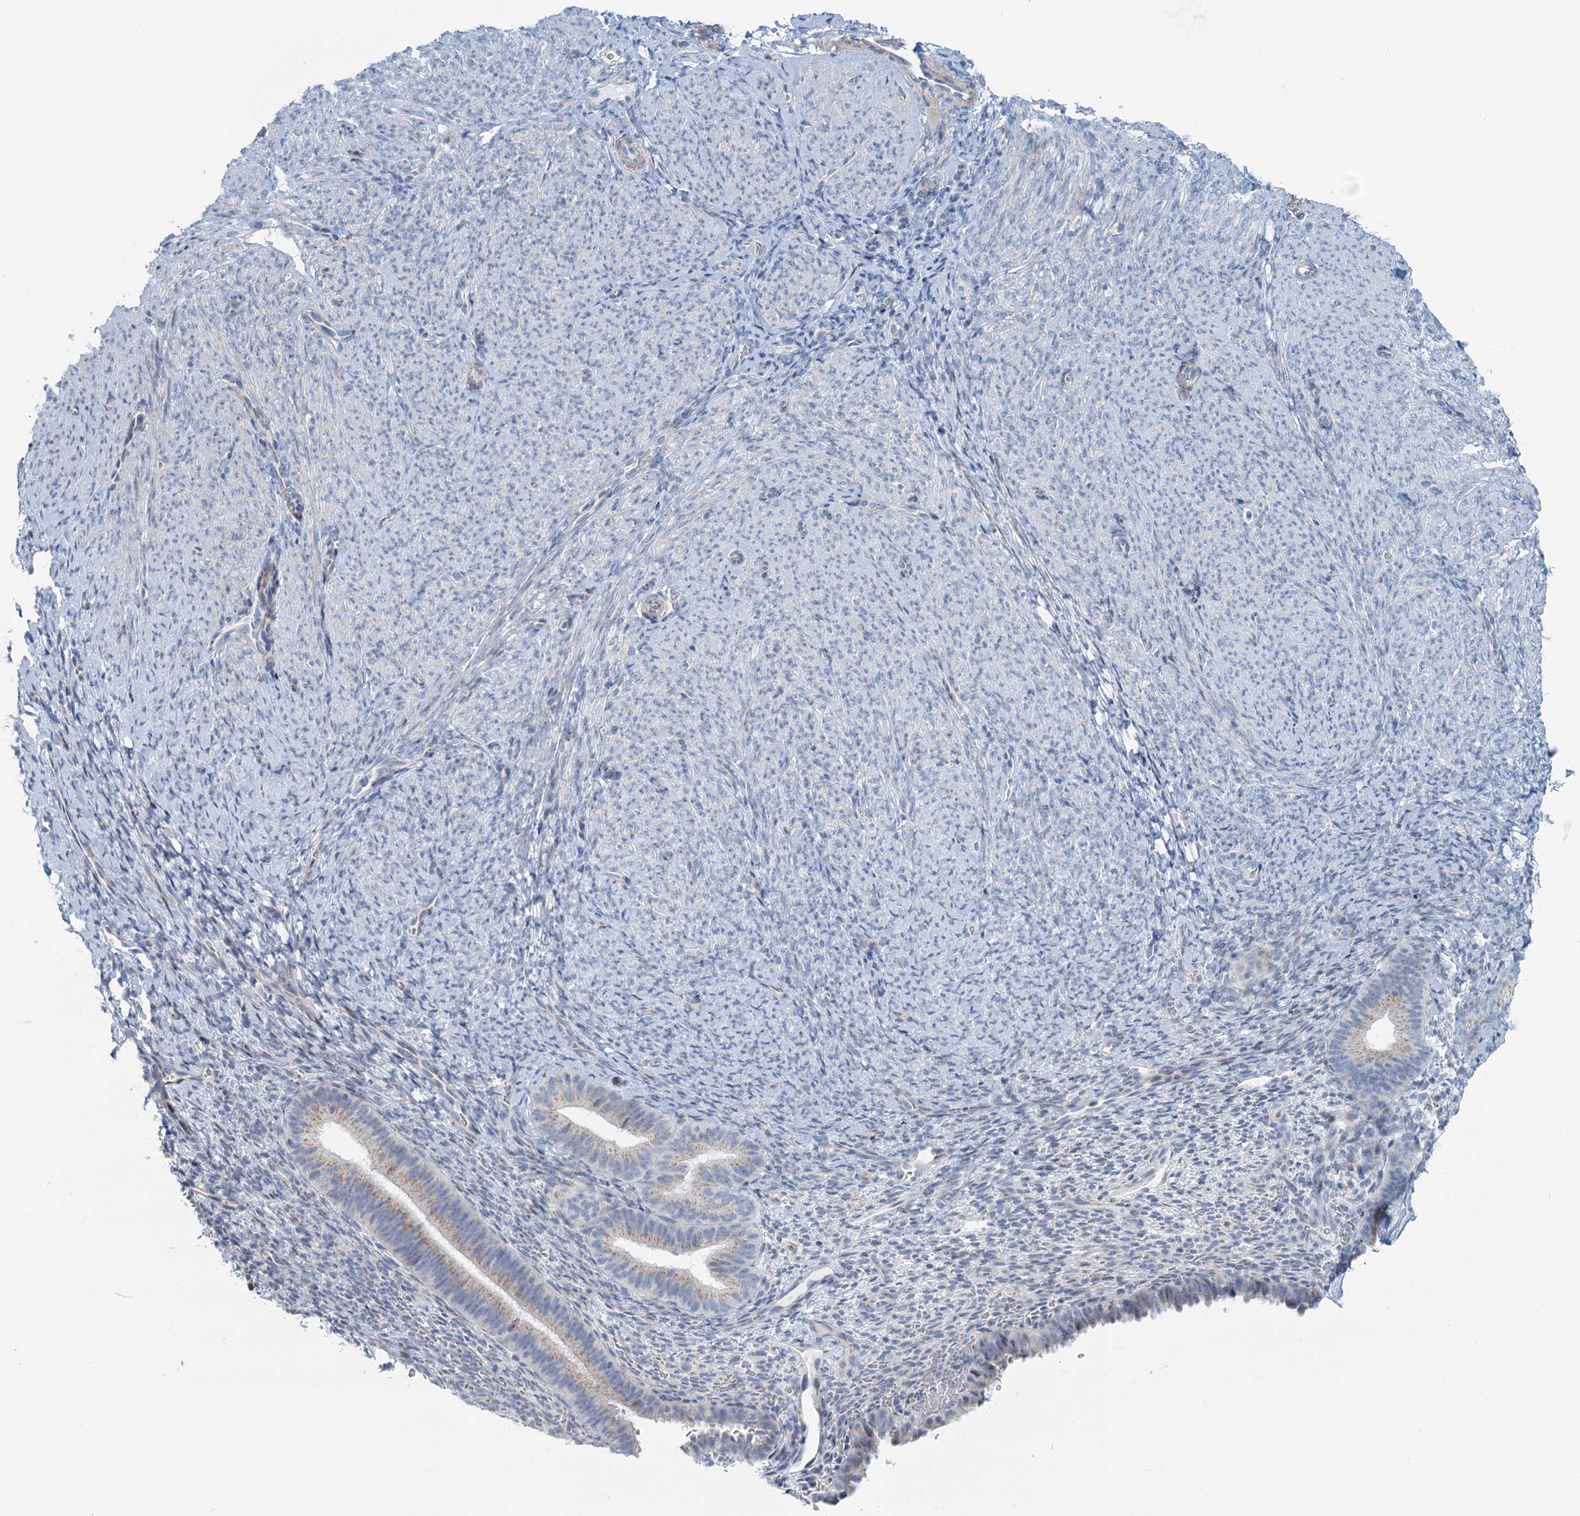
{"staining": {"intensity": "negative", "quantity": "none", "location": "none"}, "tissue": "endometrium", "cell_type": "Cells in endometrial stroma", "image_type": "normal", "snomed": [{"axis": "morphology", "description": "Normal tissue, NOS"}, {"axis": "topography", "description": "Endometrium"}], "caption": "A high-resolution image shows immunohistochemistry staining of normal endometrium, which reveals no significant staining in cells in endometrial stroma. (DAB immunohistochemistry with hematoxylin counter stain).", "gene": "ZNF527", "patient": {"sex": "female", "age": 65}}